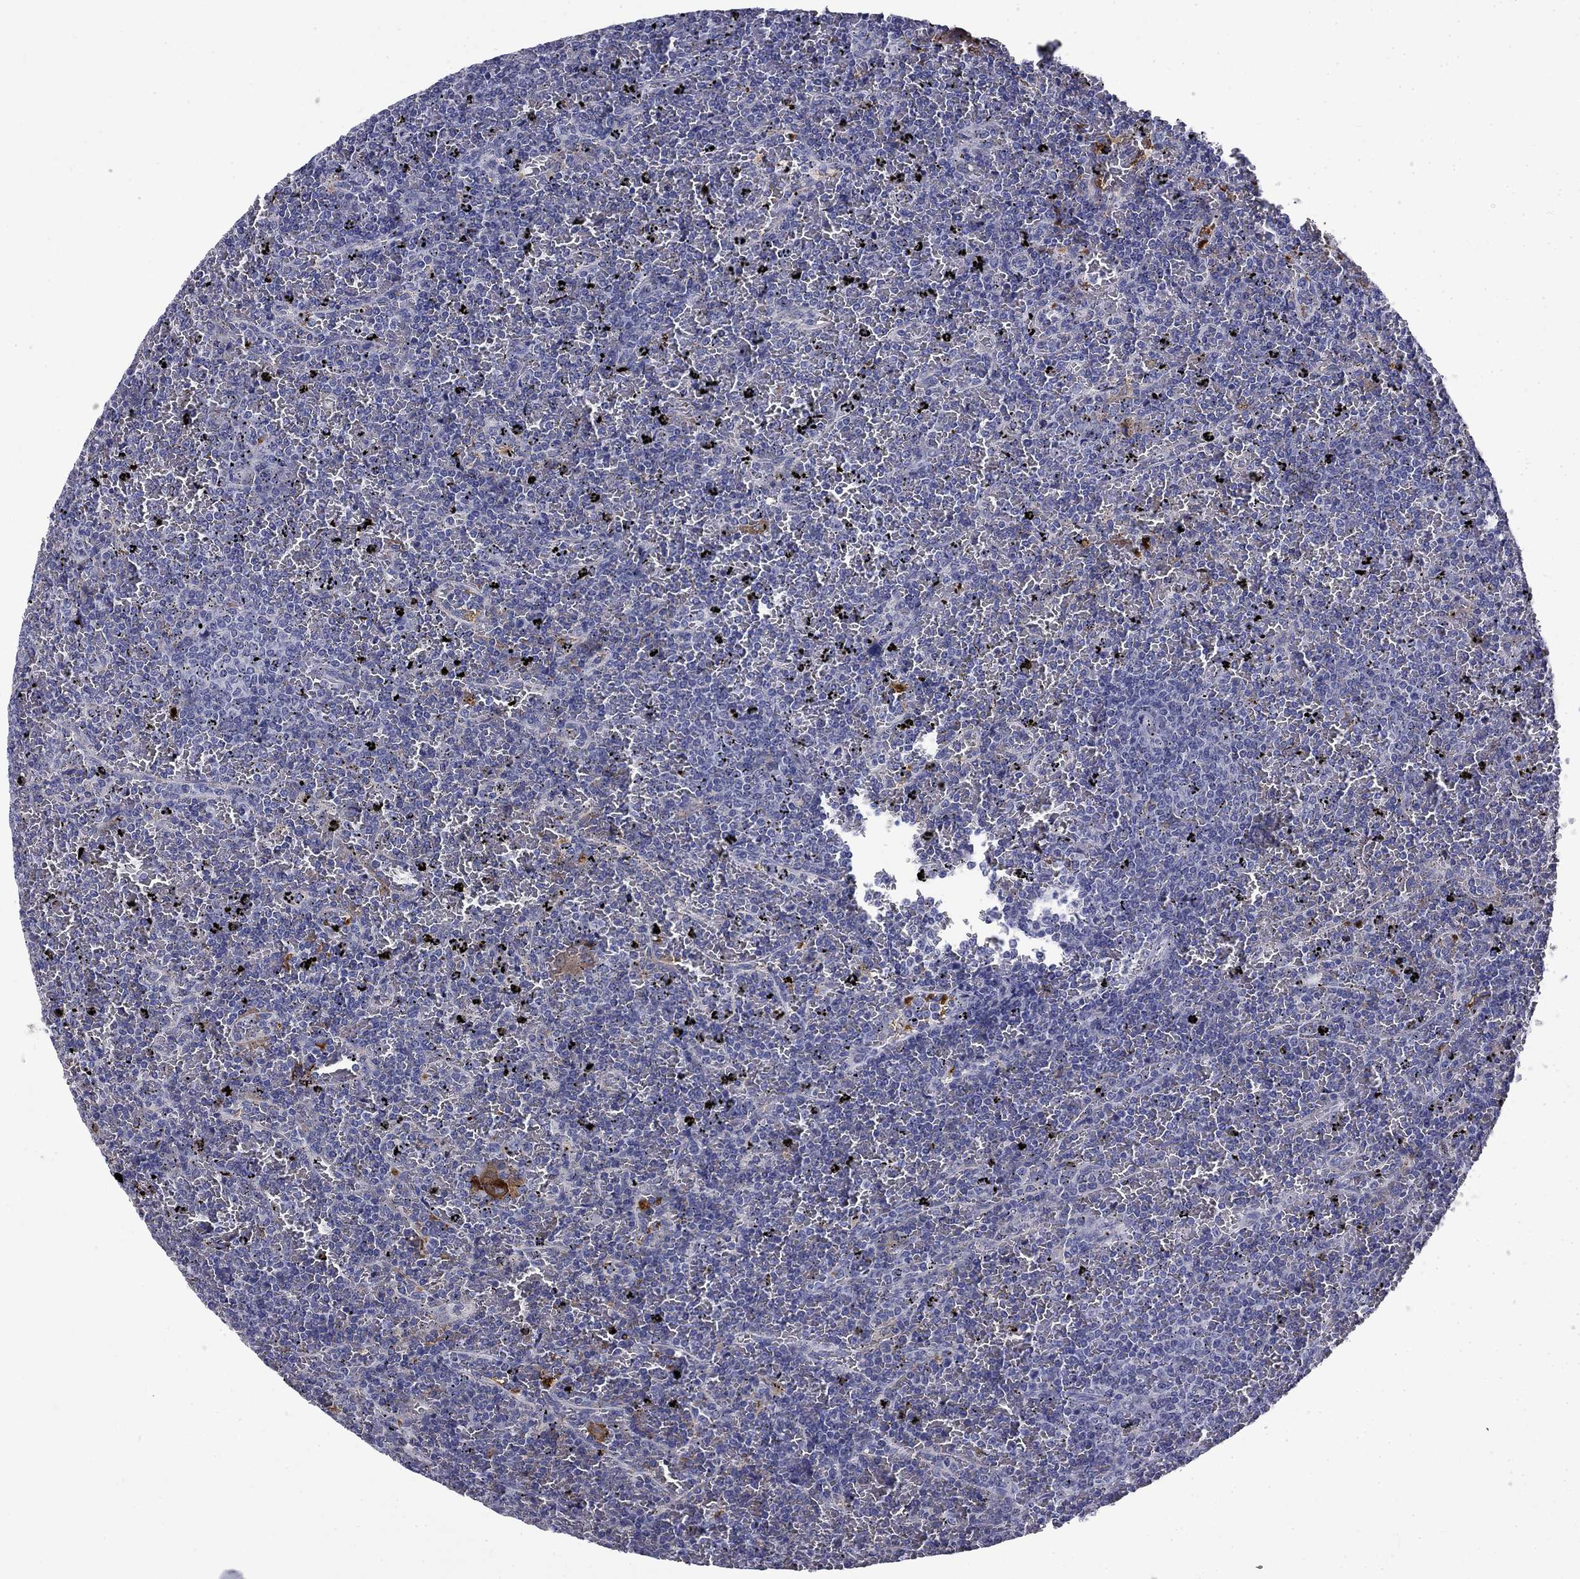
{"staining": {"intensity": "negative", "quantity": "none", "location": "none"}, "tissue": "lymphoma", "cell_type": "Tumor cells", "image_type": "cancer", "snomed": [{"axis": "morphology", "description": "Malignant lymphoma, non-Hodgkin's type, Low grade"}, {"axis": "topography", "description": "Spleen"}], "caption": "A high-resolution micrograph shows immunohistochemistry staining of malignant lymphoma, non-Hodgkin's type (low-grade), which displays no significant staining in tumor cells.", "gene": "BCL2L14", "patient": {"sex": "female", "age": 77}}